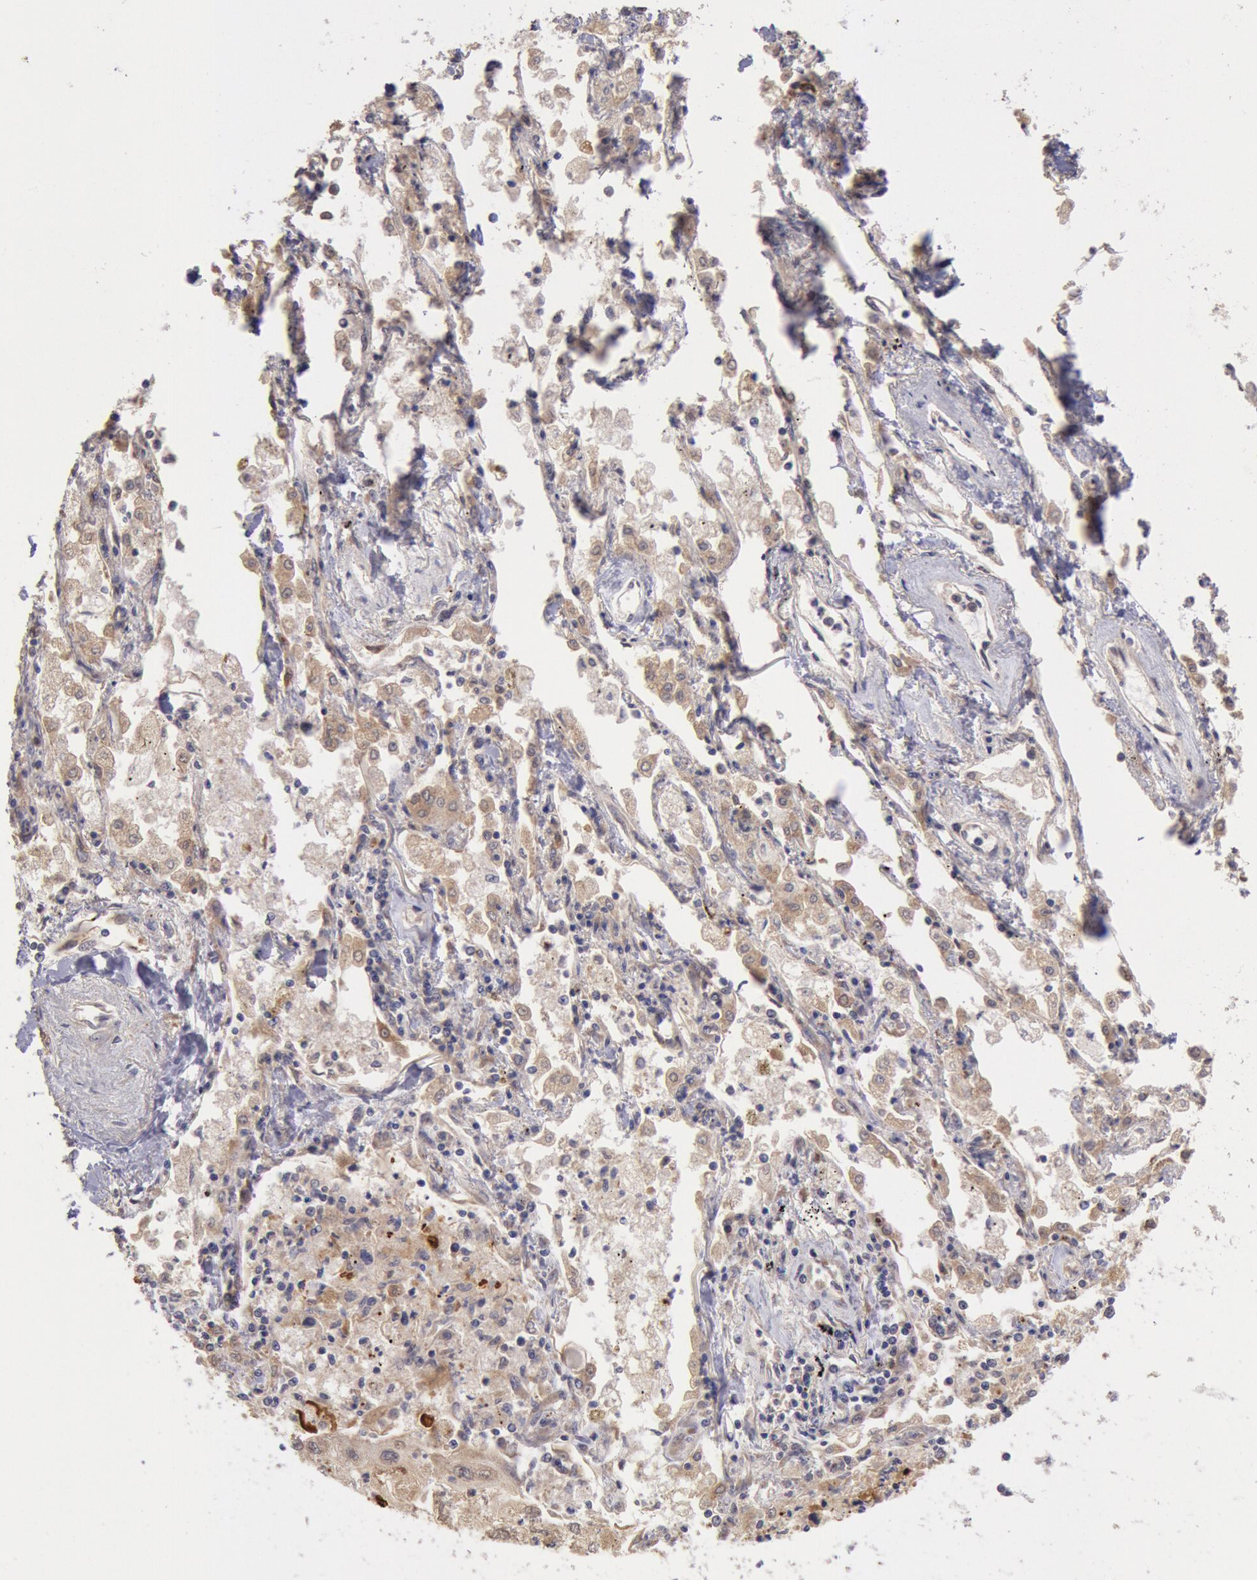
{"staining": {"intensity": "weak", "quantity": ">75%", "location": "cytoplasmic/membranous"}, "tissue": "lung cancer", "cell_type": "Tumor cells", "image_type": "cancer", "snomed": [{"axis": "morphology", "description": "Squamous cell carcinoma, NOS"}, {"axis": "topography", "description": "Lung"}], "caption": "The micrograph shows staining of lung squamous cell carcinoma, revealing weak cytoplasmic/membranous protein expression (brown color) within tumor cells.", "gene": "COMT", "patient": {"sex": "male", "age": 75}}